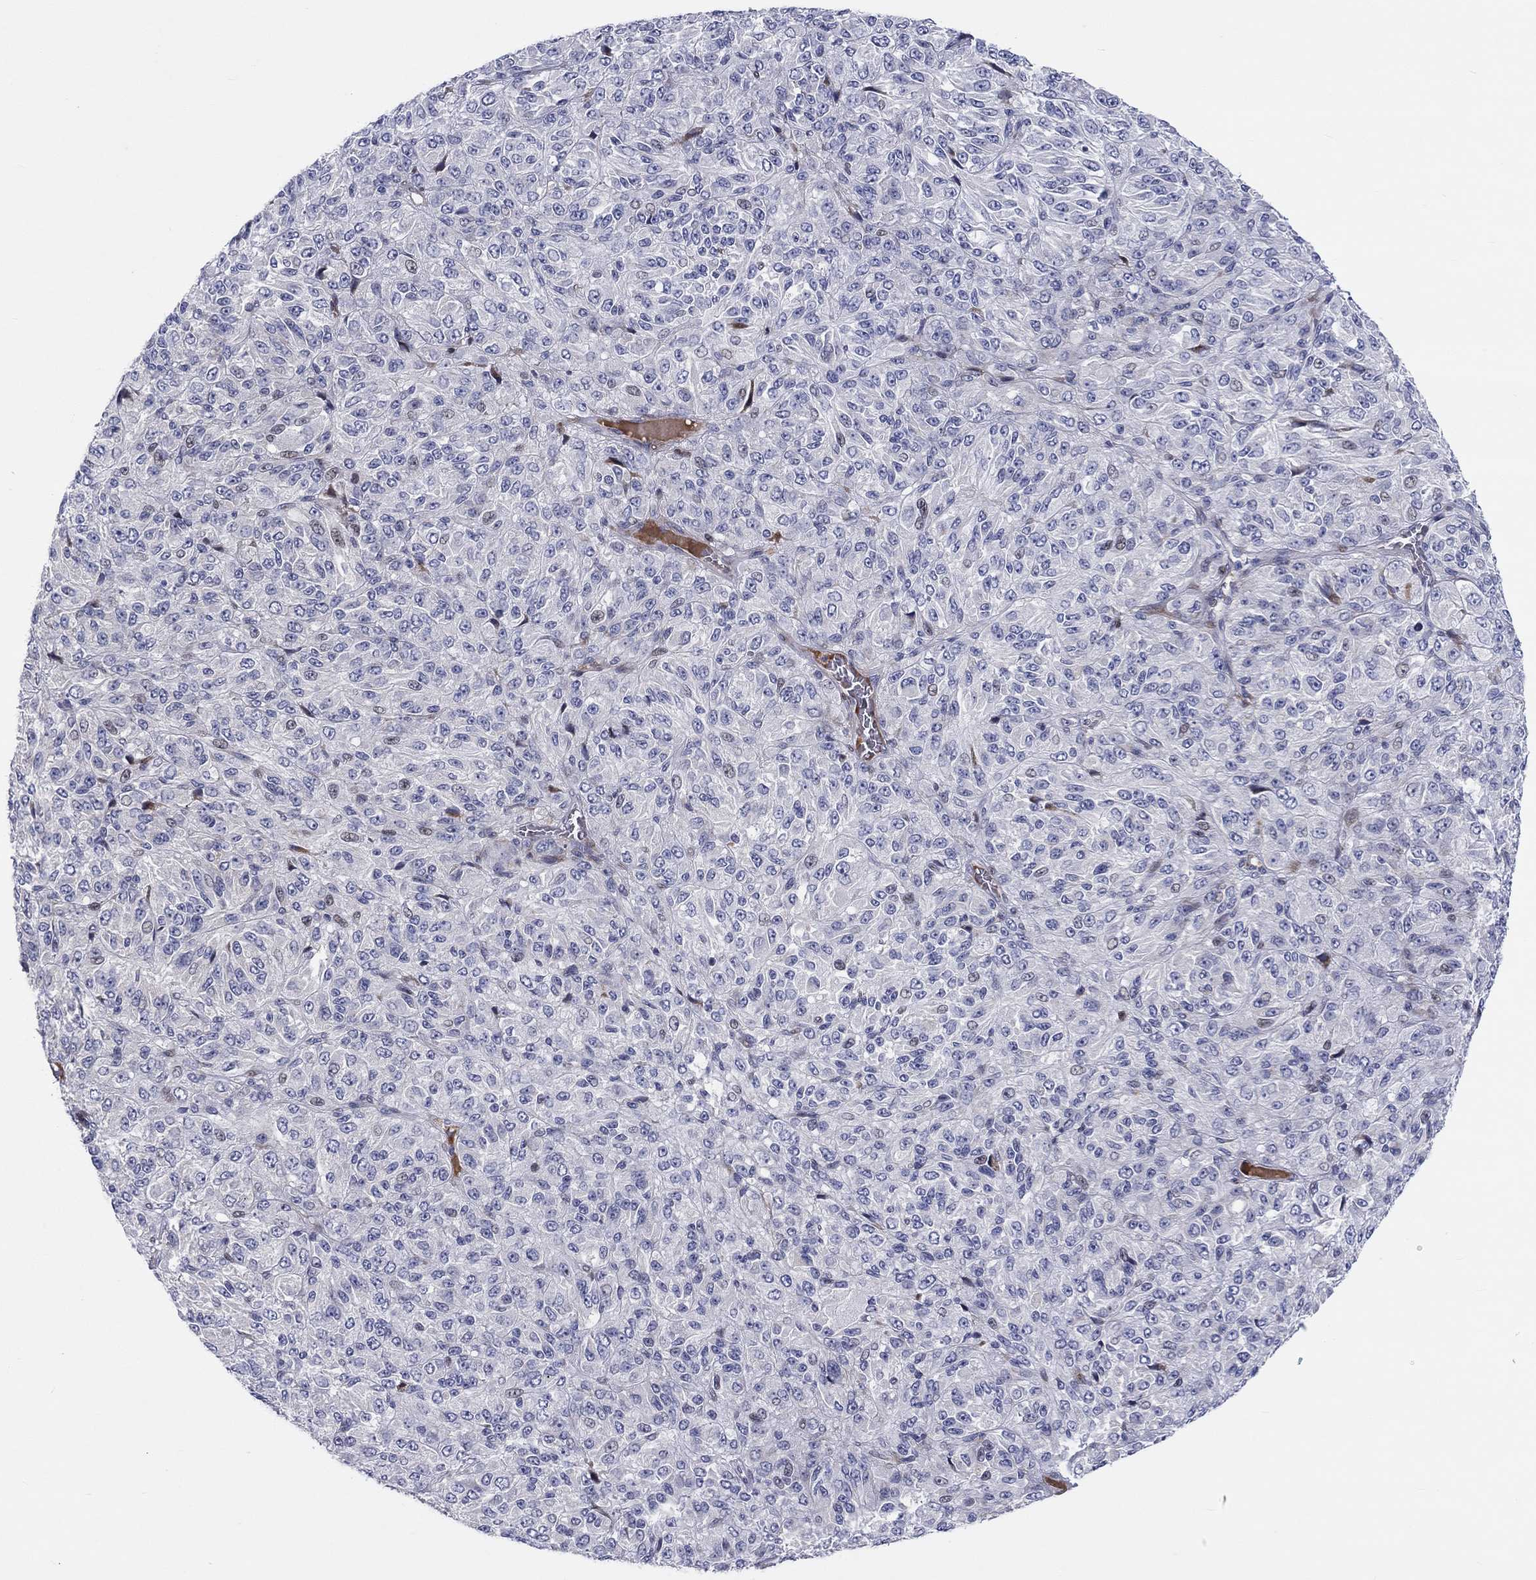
{"staining": {"intensity": "negative", "quantity": "none", "location": "none"}, "tissue": "melanoma", "cell_type": "Tumor cells", "image_type": "cancer", "snomed": [{"axis": "morphology", "description": "Malignant melanoma, Metastatic site"}, {"axis": "topography", "description": "Brain"}], "caption": "Malignant melanoma (metastatic site) stained for a protein using immunohistochemistry displays no staining tumor cells.", "gene": "ARHGAP36", "patient": {"sex": "female", "age": 56}}